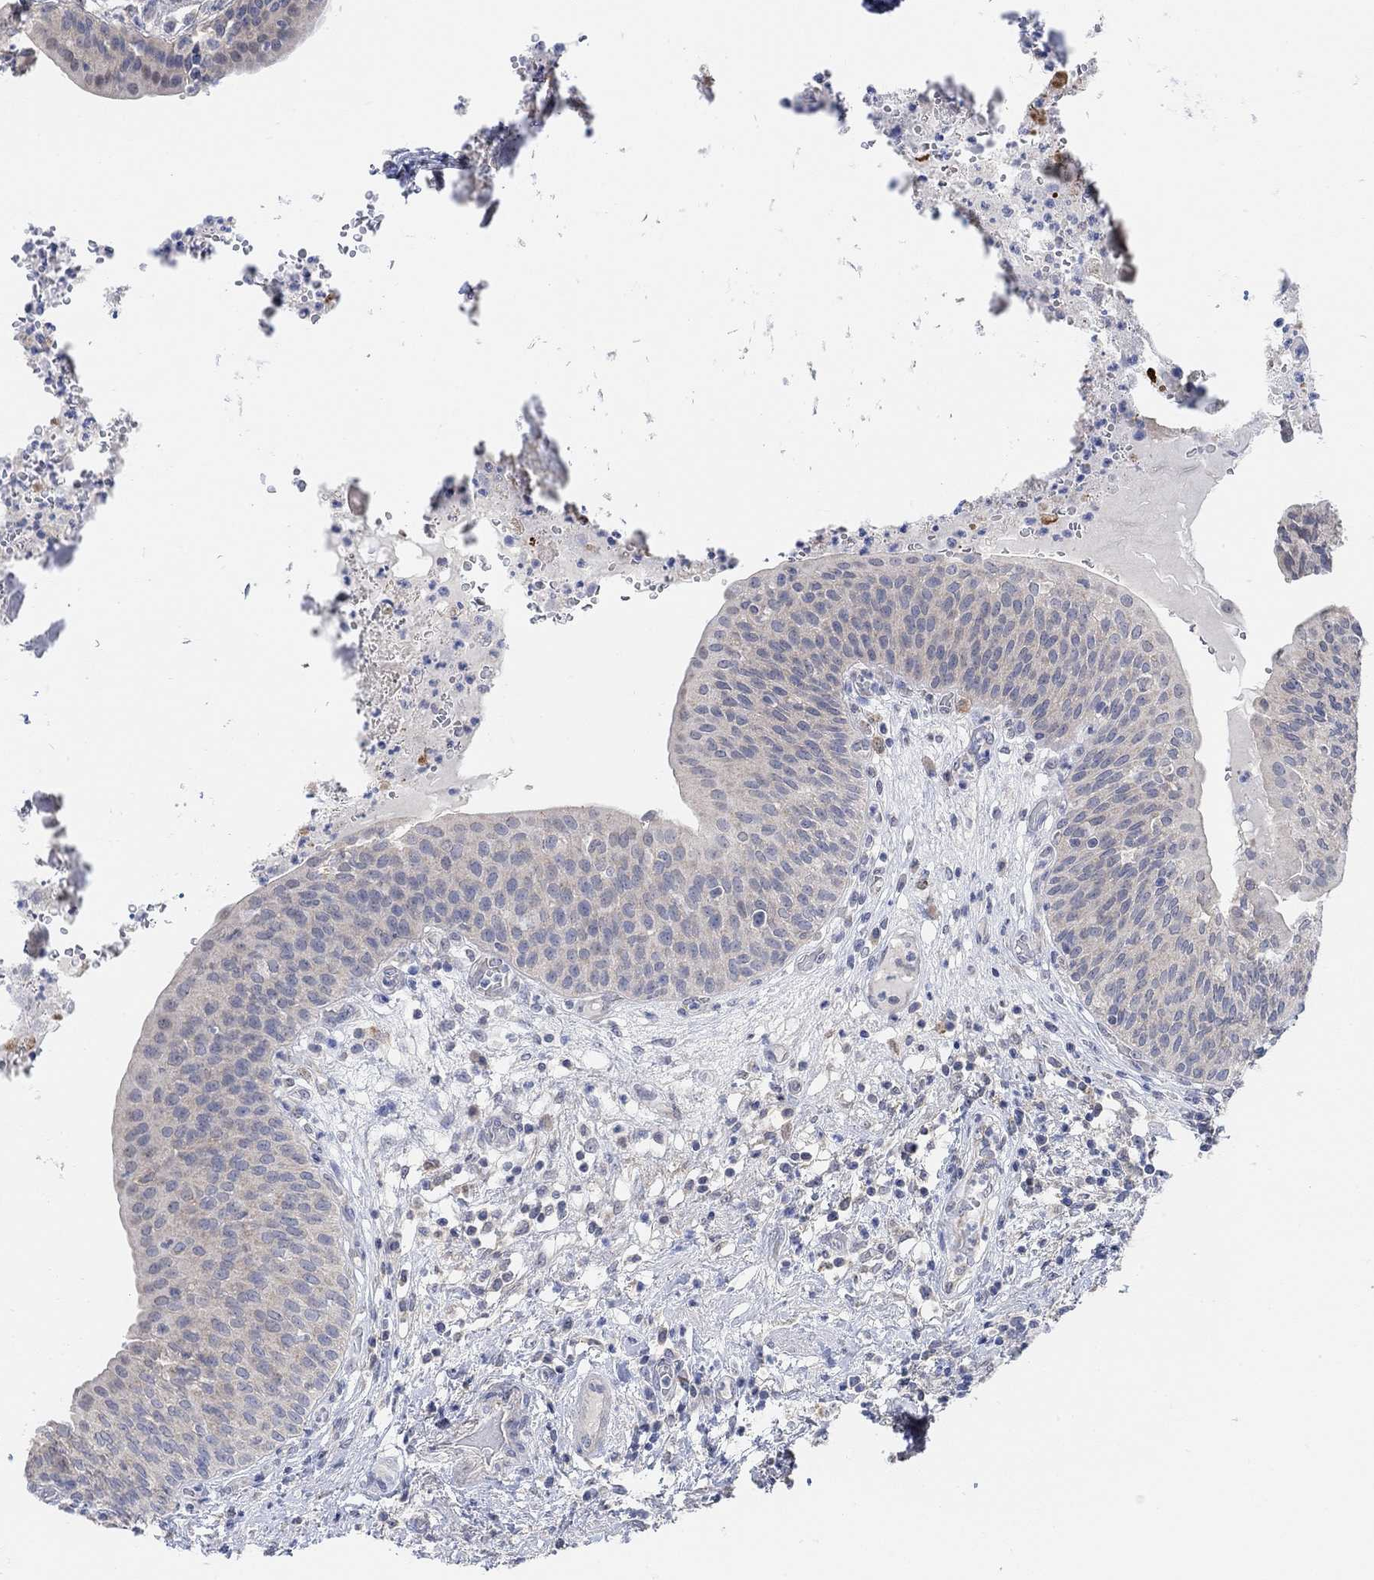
{"staining": {"intensity": "negative", "quantity": "none", "location": "none"}, "tissue": "urinary bladder", "cell_type": "Urothelial cells", "image_type": "normal", "snomed": [{"axis": "morphology", "description": "Normal tissue, NOS"}, {"axis": "topography", "description": "Urinary bladder"}], "caption": "The micrograph exhibits no significant expression in urothelial cells of urinary bladder.", "gene": "RIMS1", "patient": {"sex": "male", "age": 66}}